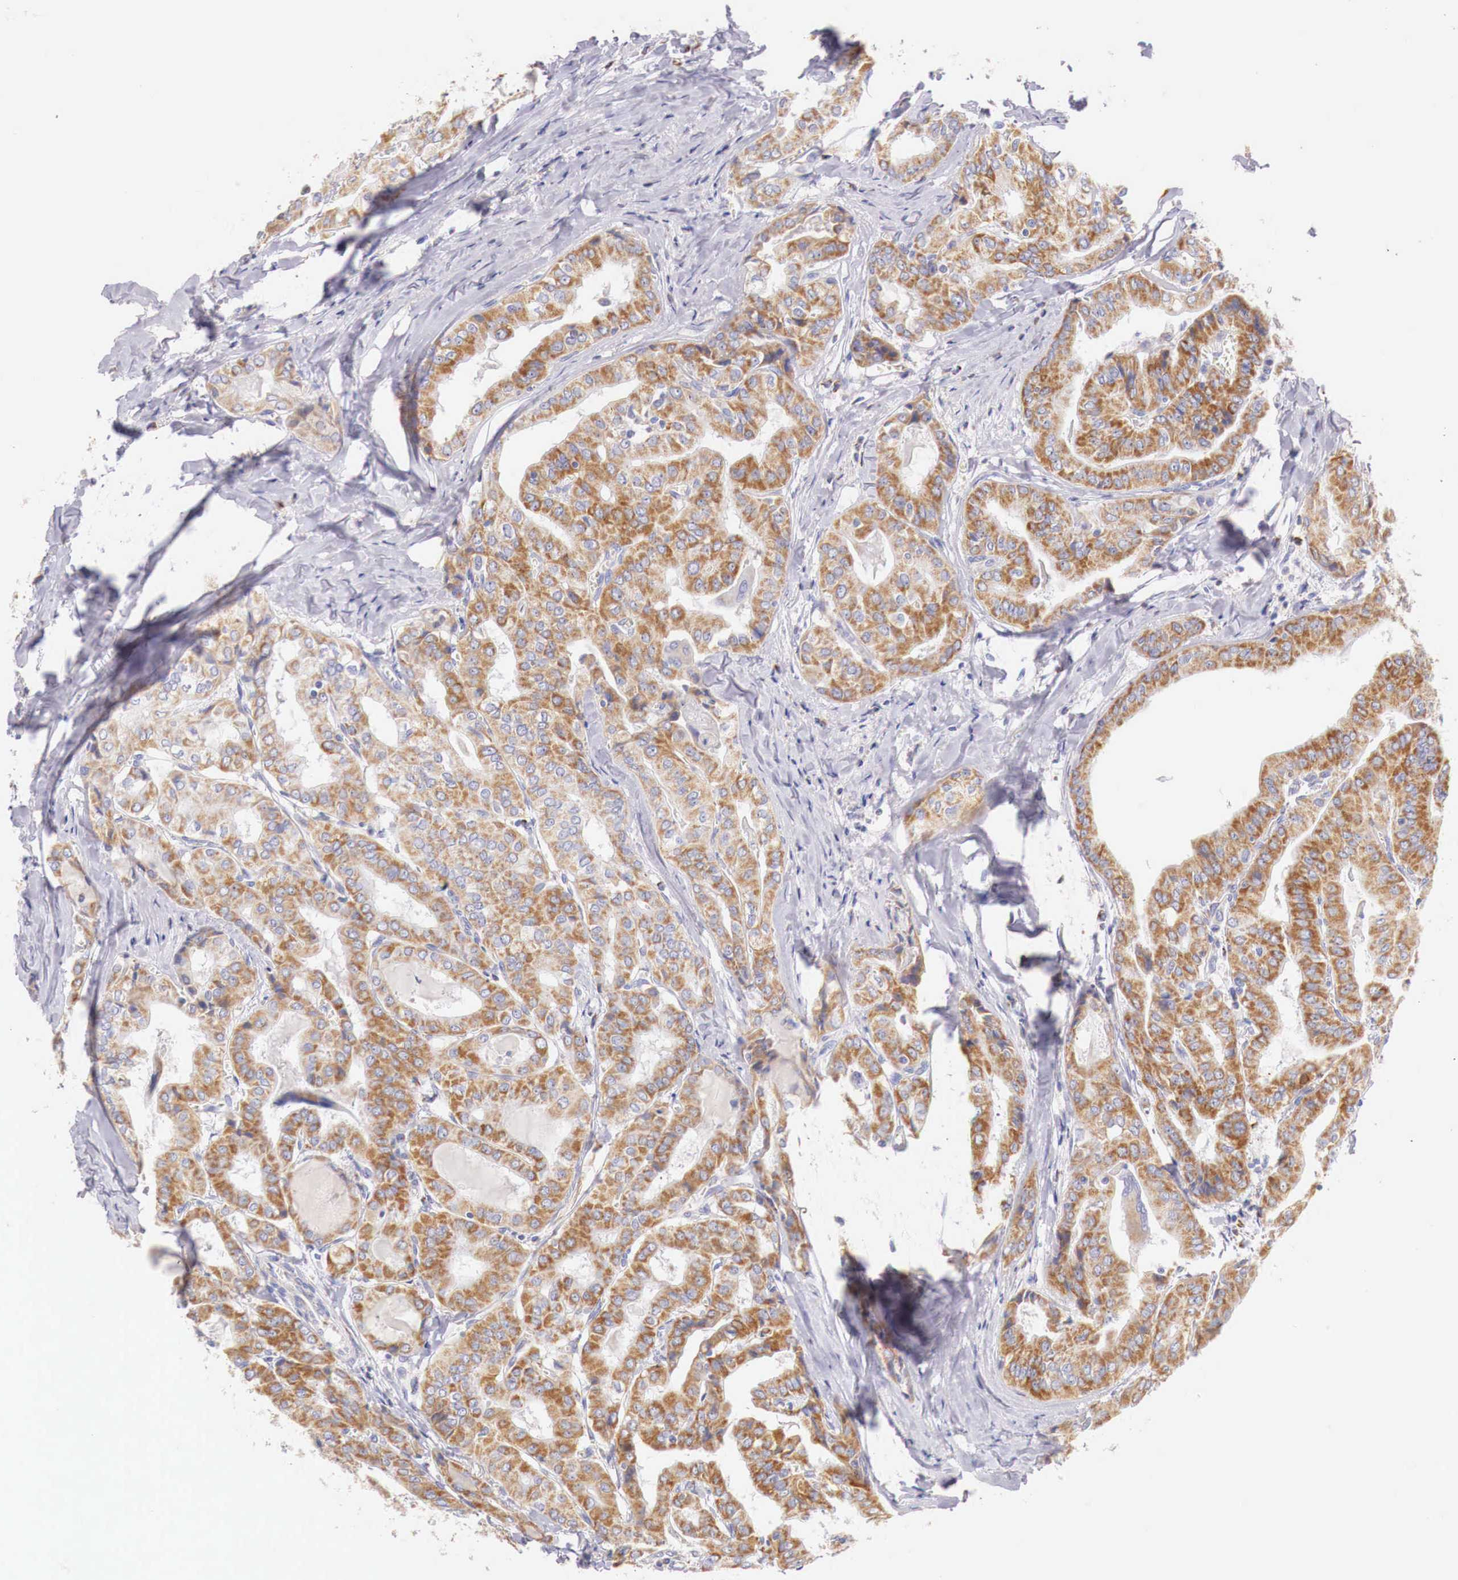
{"staining": {"intensity": "moderate", "quantity": ">75%", "location": "cytoplasmic/membranous"}, "tissue": "thyroid cancer", "cell_type": "Tumor cells", "image_type": "cancer", "snomed": [{"axis": "morphology", "description": "Papillary adenocarcinoma, NOS"}, {"axis": "topography", "description": "Thyroid gland"}], "caption": "Thyroid papillary adenocarcinoma stained with a brown dye demonstrates moderate cytoplasmic/membranous positive positivity in about >75% of tumor cells.", "gene": "IDH3G", "patient": {"sex": "female", "age": 71}}